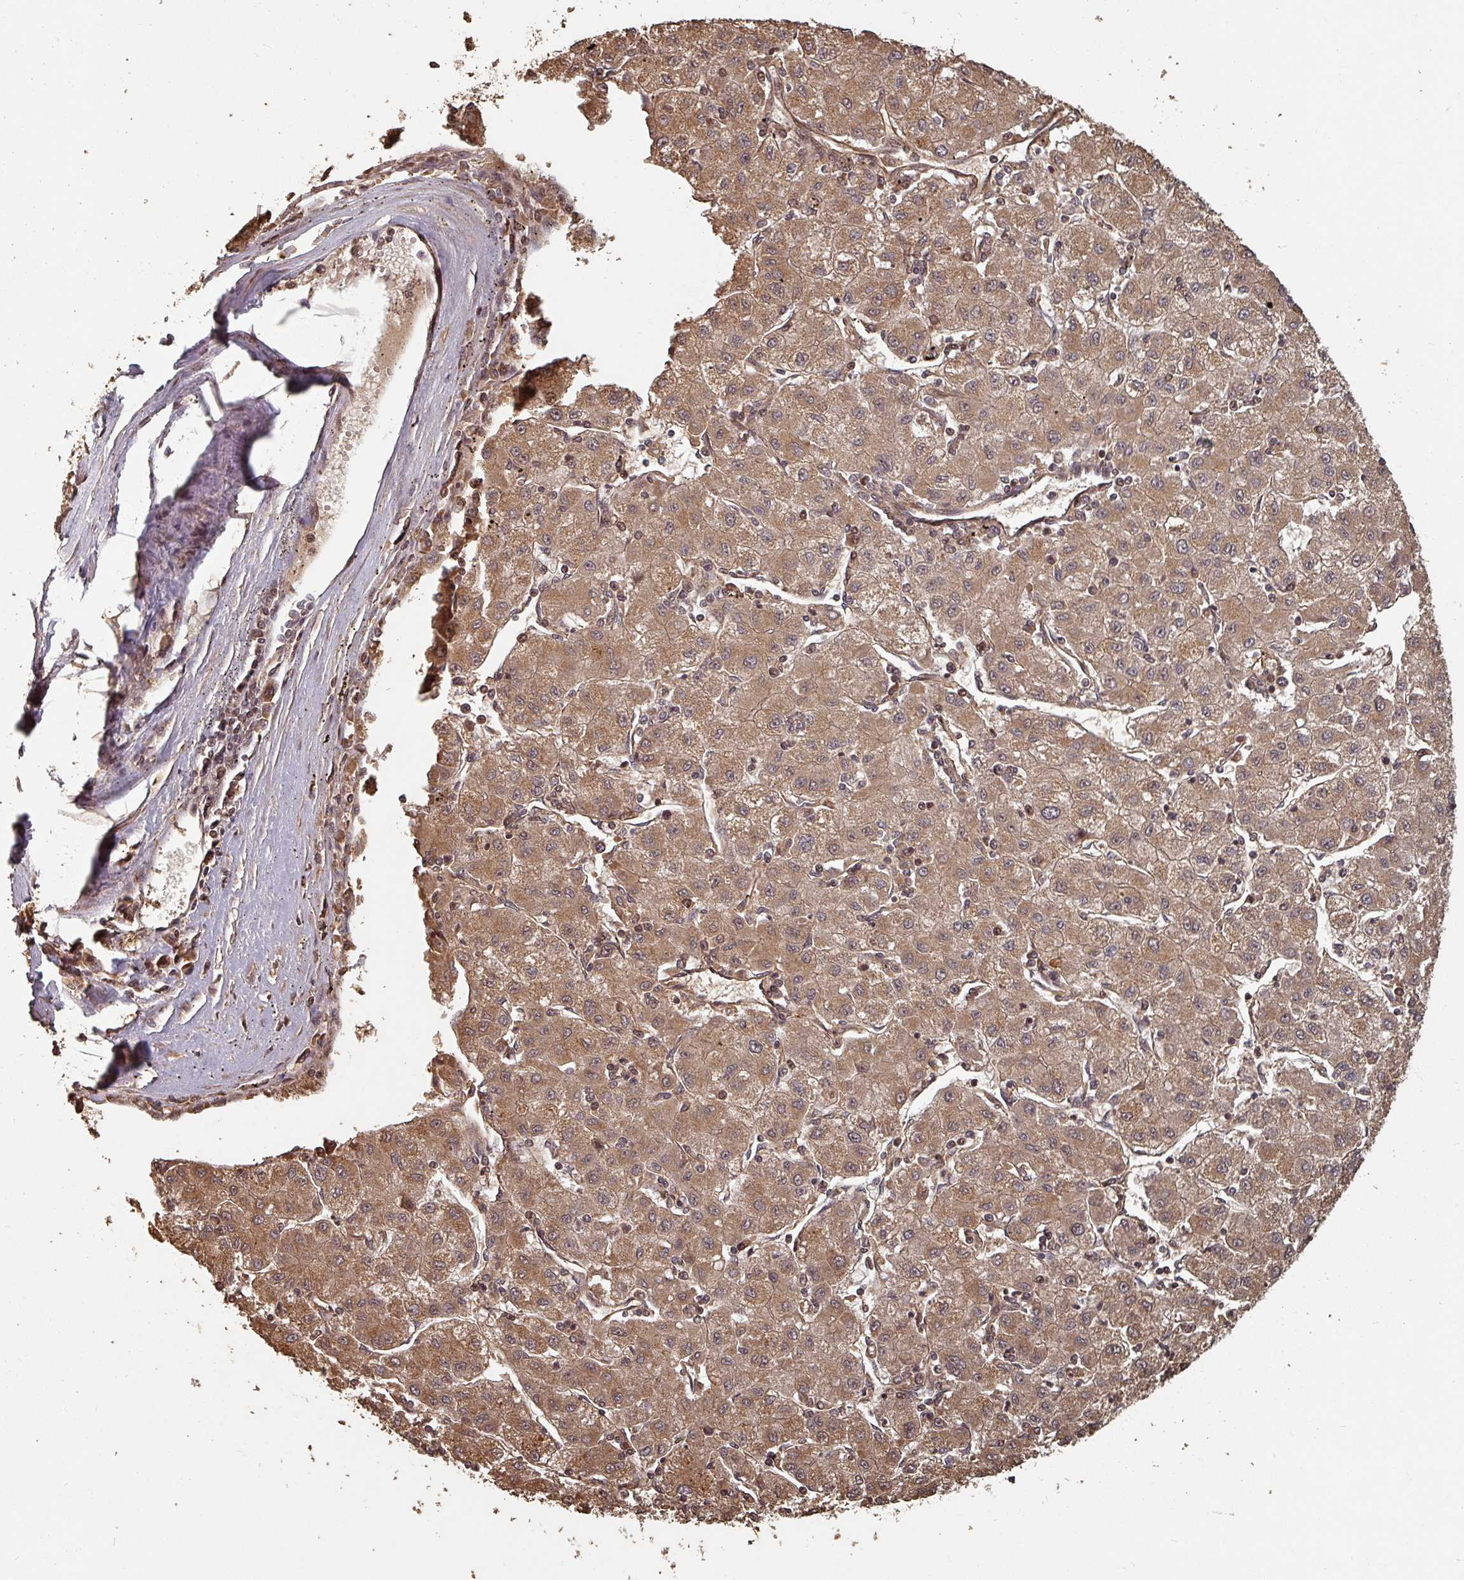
{"staining": {"intensity": "moderate", "quantity": ">75%", "location": "cytoplasmic/membranous"}, "tissue": "liver cancer", "cell_type": "Tumor cells", "image_type": "cancer", "snomed": [{"axis": "morphology", "description": "Carcinoma, Hepatocellular, NOS"}, {"axis": "topography", "description": "Liver"}], "caption": "DAB (3,3'-diaminobenzidine) immunohistochemical staining of liver cancer displays moderate cytoplasmic/membranous protein expression in about >75% of tumor cells.", "gene": "EID1", "patient": {"sex": "male", "age": 72}}